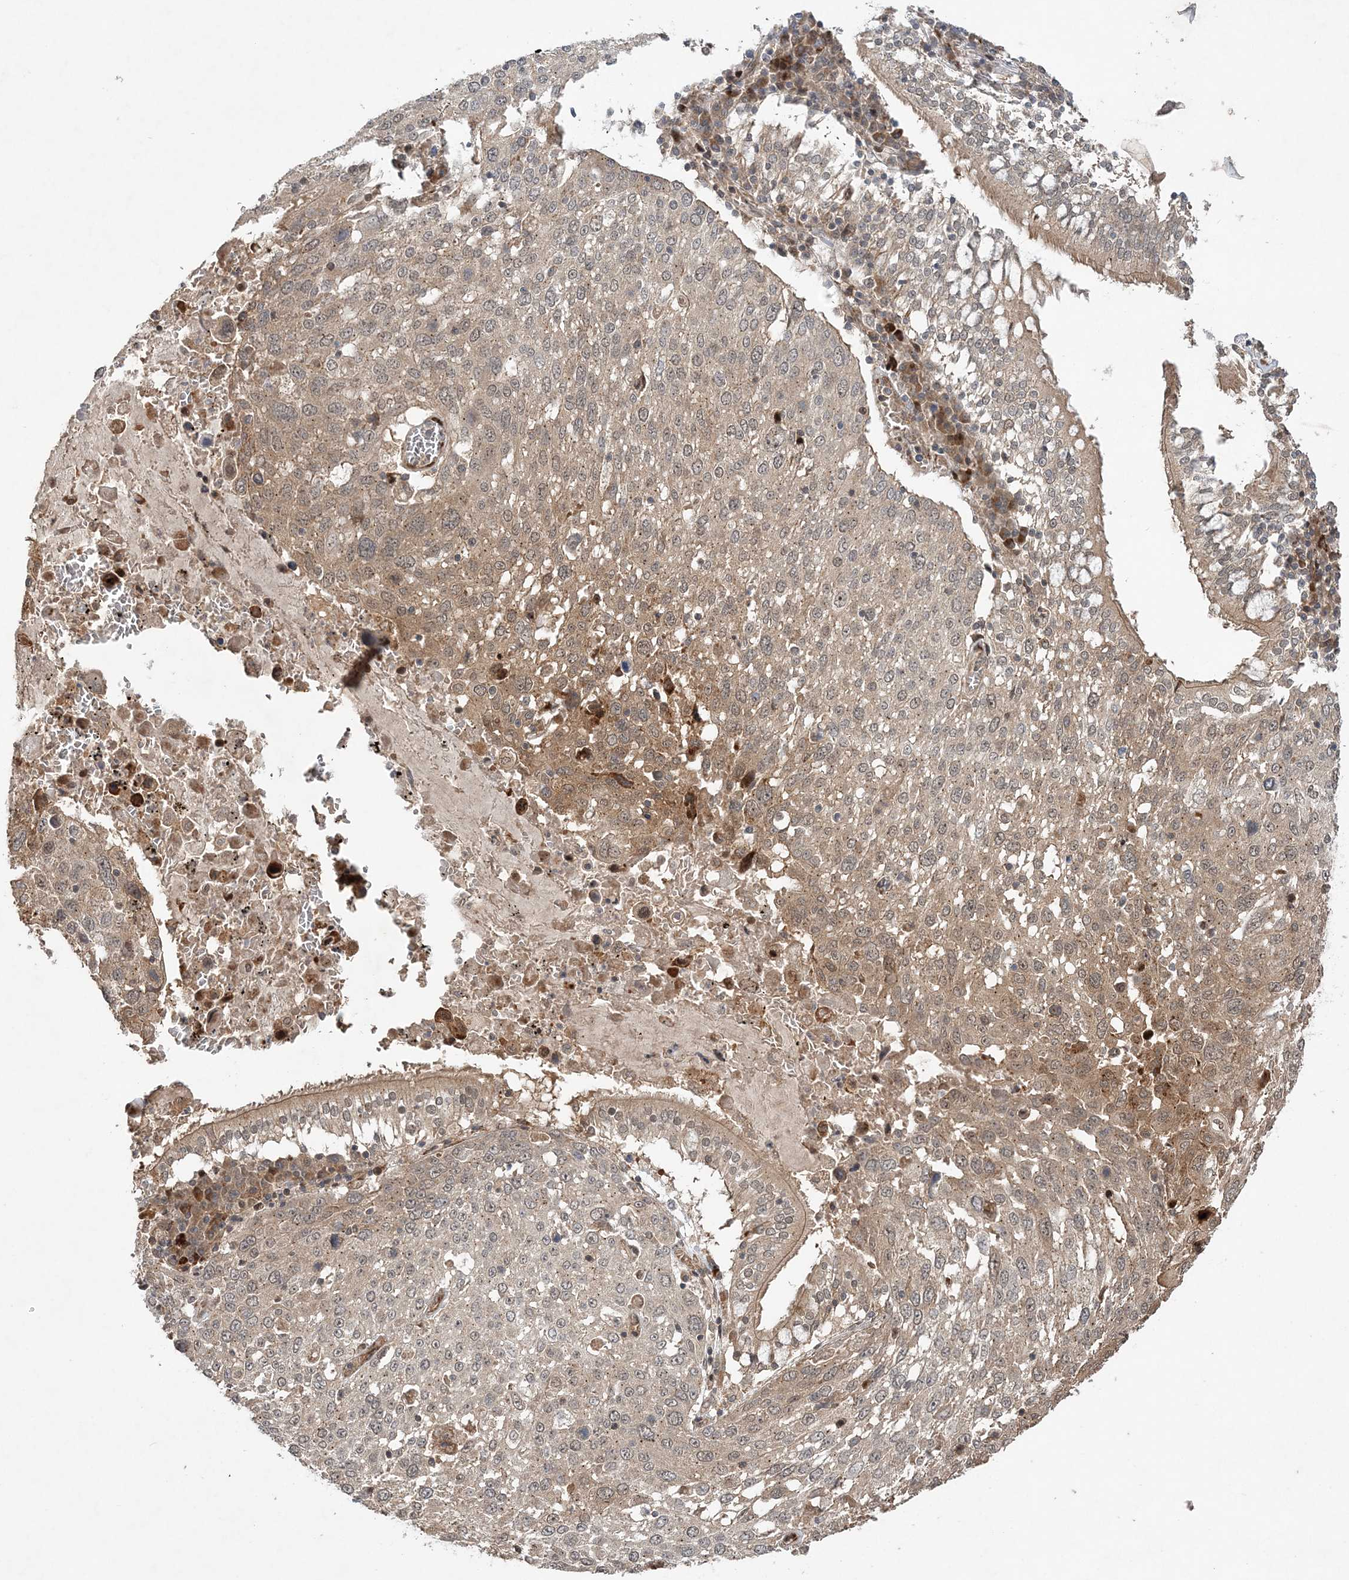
{"staining": {"intensity": "weak", "quantity": ">75%", "location": "cytoplasmic/membranous"}, "tissue": "lung cancer", "cell_type": "Tumor cells", "image_type": "cancer", "snomed": [{"axis": "morphology", "description": "Squamous cell carcinoma, NOS"}, {"axis": "topography", "description": "Lung"}], "caption": "The image reveals staining of lung cancer (squamous cell carcinoma), revealing weak cytoplasmic/membranous protein staining (brown color) within tumor cells.", "gene": "UBTD2", "patient": {"sex": "male", "age": 65}}